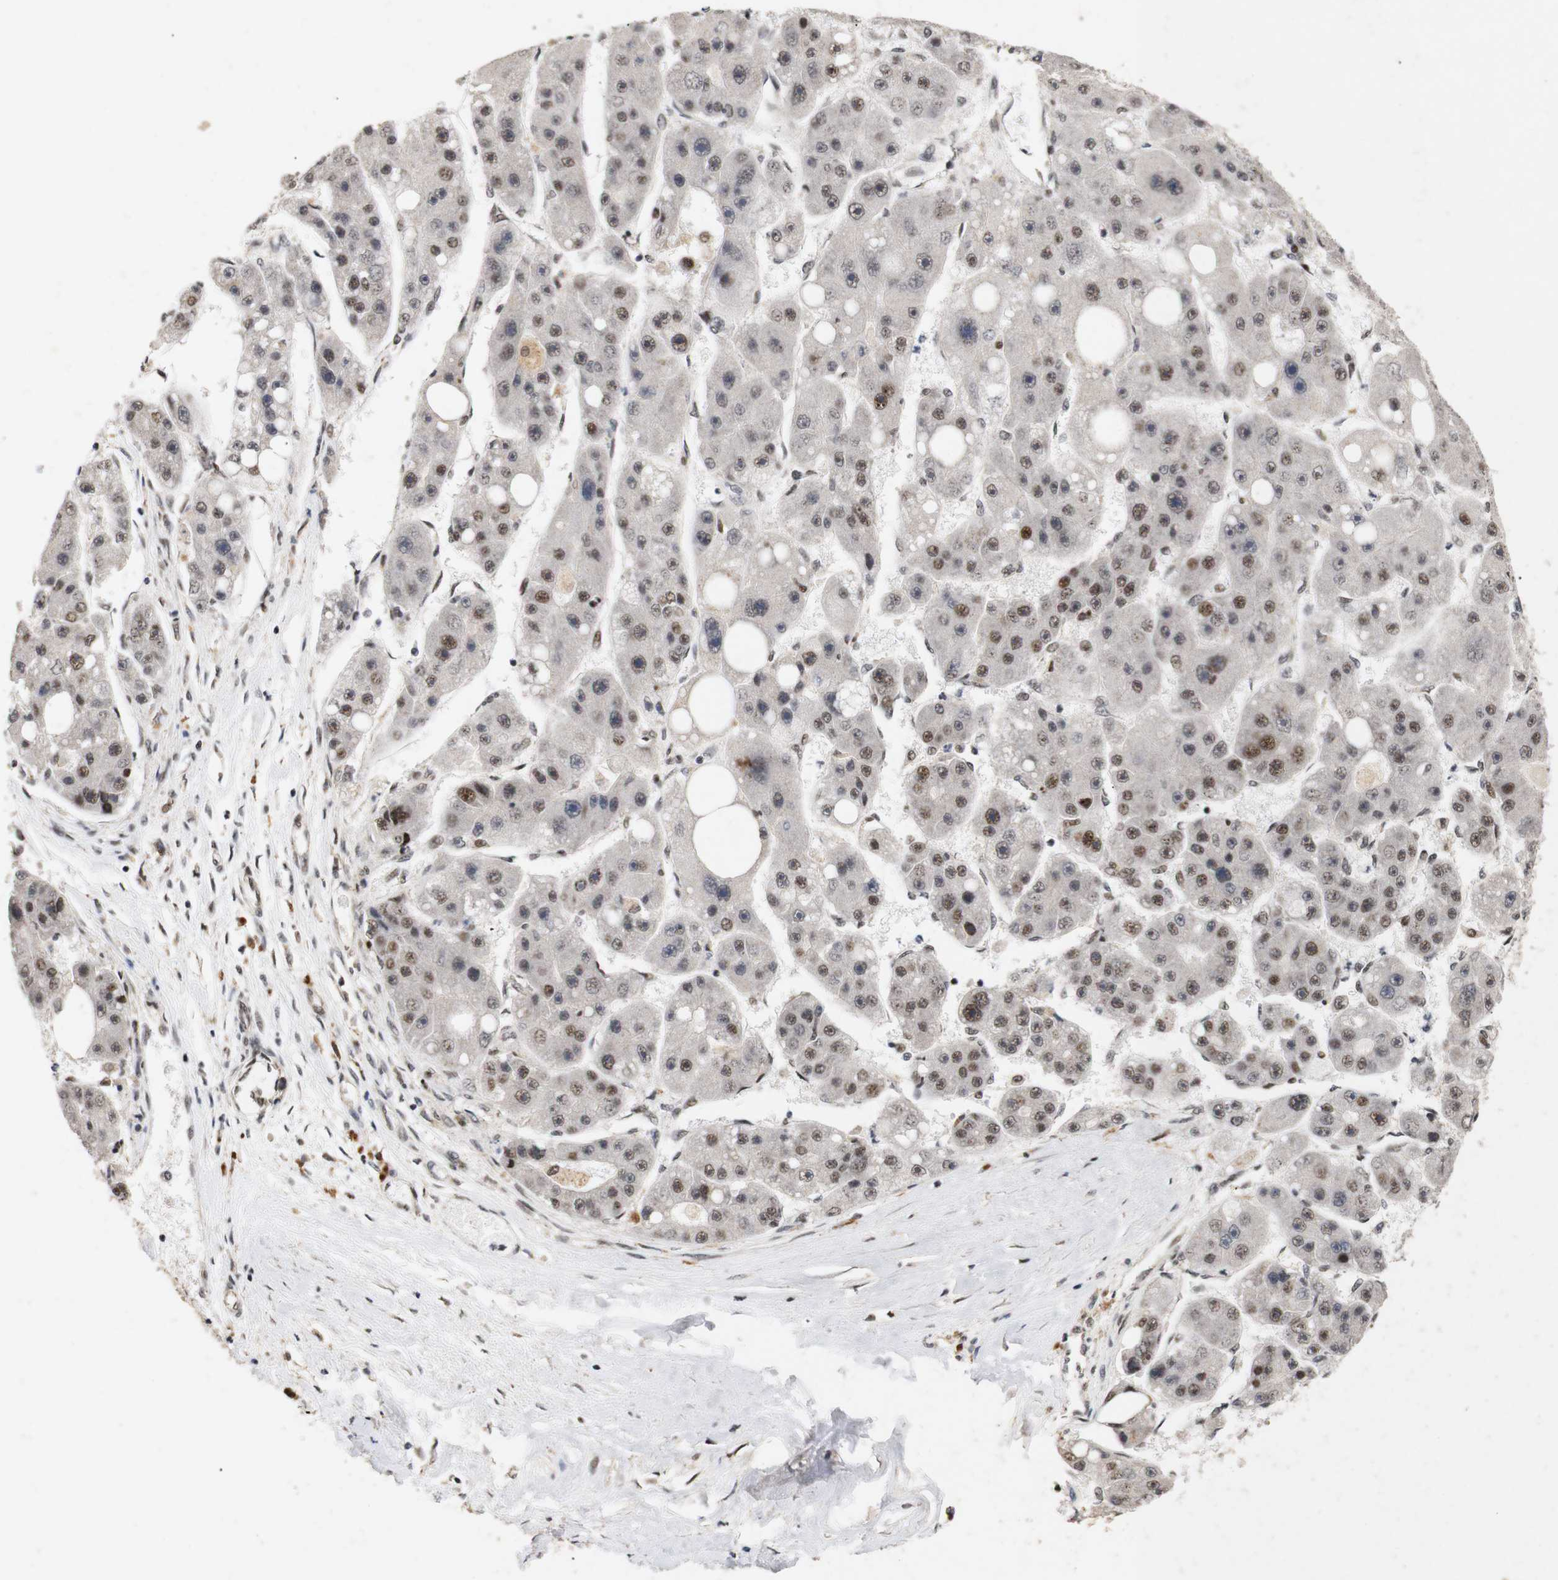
{"staining": {"intensity": "weak", "quantity": "25%-75%", "location": "nuclear"}, "tissue": "liver cancer", "cell_type": "Tumor cells", "image_type": "cancer", "snomed": [{"axis": "morphology", "description": "Carcinoma, Hepatocellular, NOS"}, {"axis": "topography", "description": "Liver"}], "caption": "Immunohistochemistry (IHC) (DAB) staining of human liver cancer (hepatocellular carcinoma) exhibits weak nuclear protein expression in approximately 25%-75% of tumor cells.", "gene": "PYM1", "patient": {"sex": "female", "age": 61}}